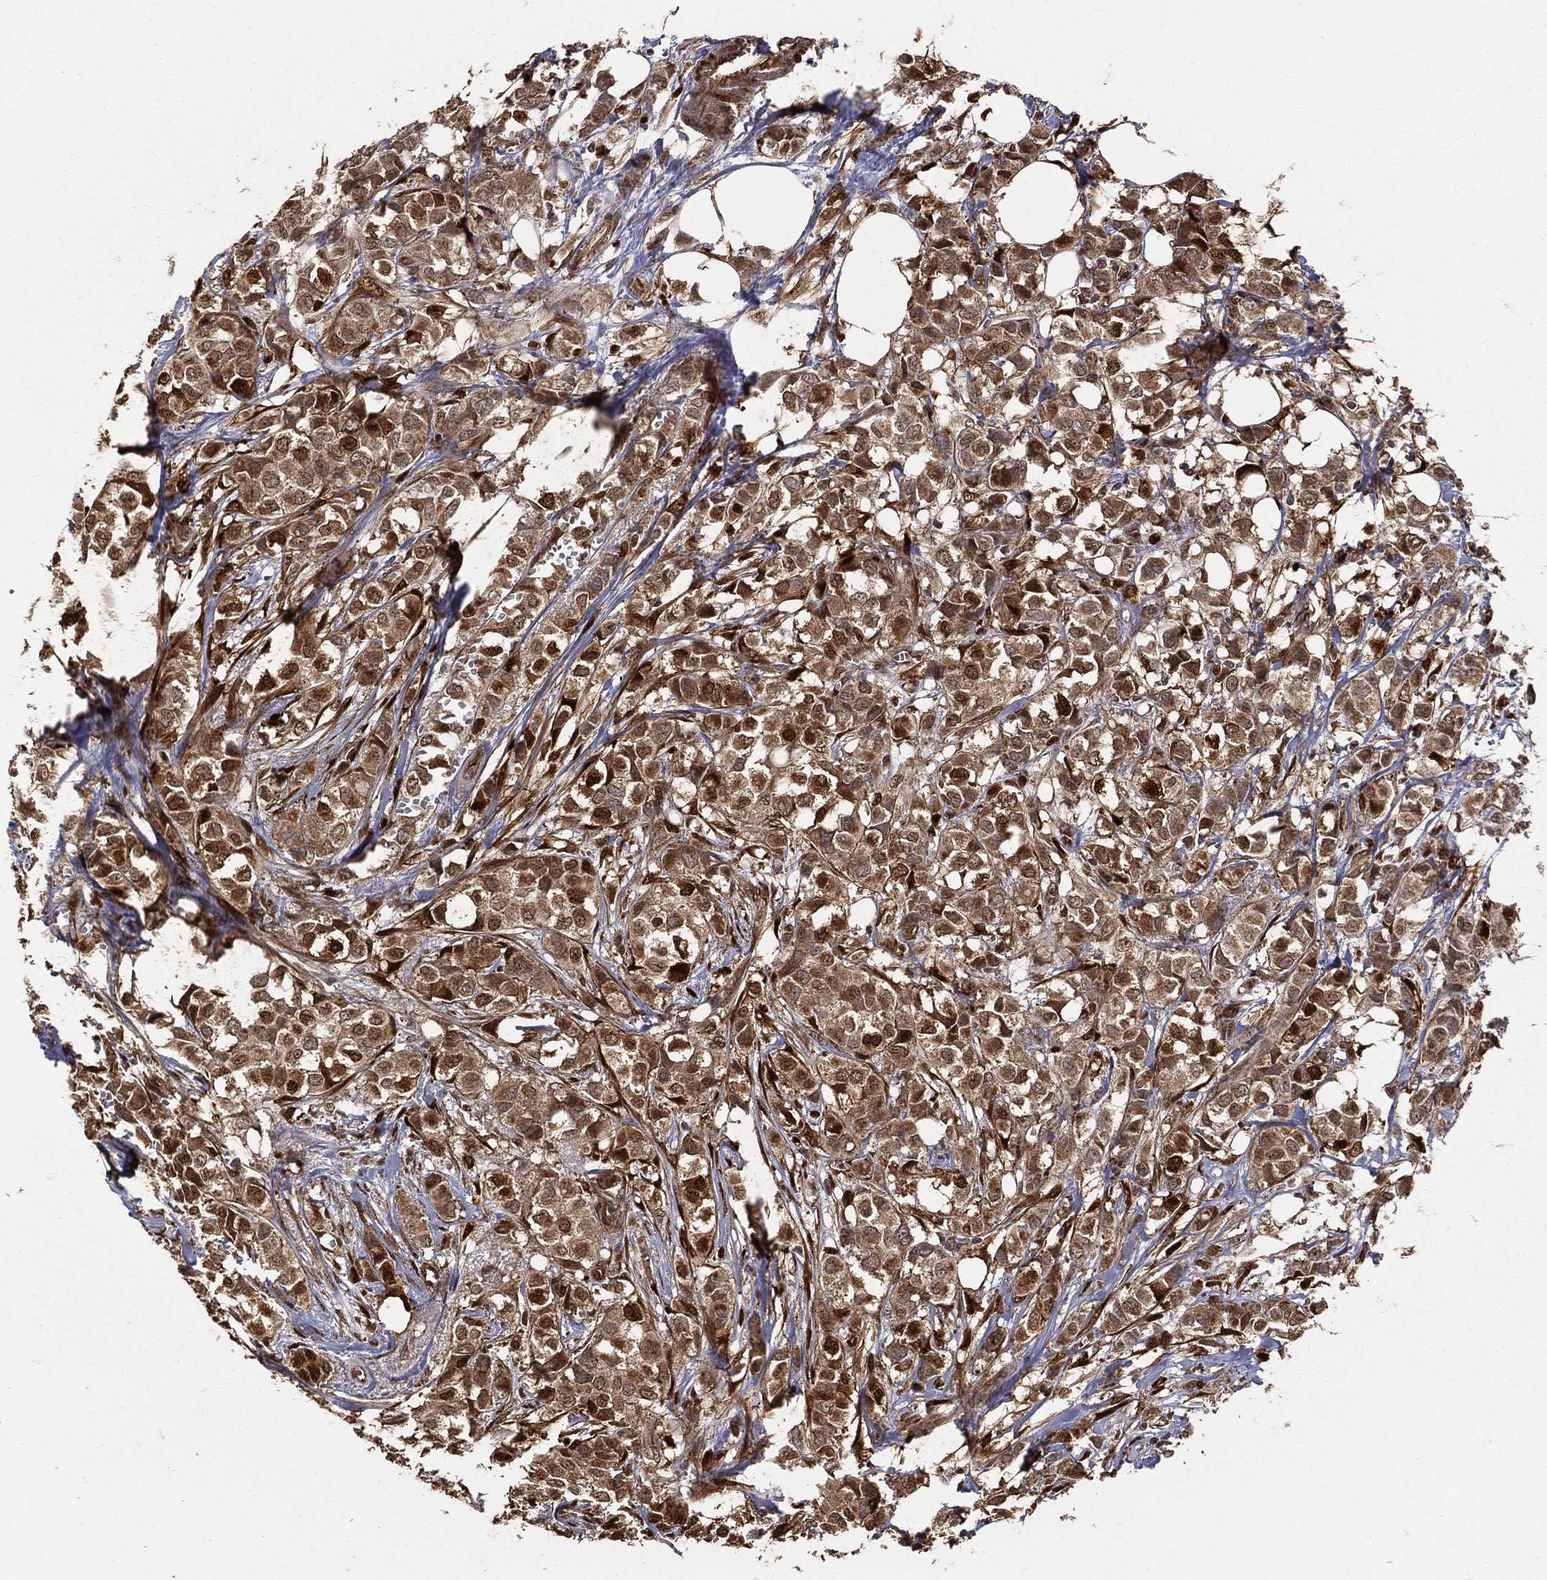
{"staining": {"intensity": "strong", "quantity": "25%-75%", "location": "cytoplasmic/membranous,nuclear"}, "tissue": "breast cancer", "cell_type": "Tumor cells", "image_type": "cancer", "snomed": [{"axis": "morphology", "description": "Duct carcinoma"}, {"axis": "topography", "description": "Breast"}], "caption": "Breast invasive ductal carcinoma stained with DAB (3,3'-diaminobenzidine) IHC exhibits high levels of strong cytoplasmic/membranous and nuclear expression in about 25%-75% of tumor cells.", "gene": "MAPK1", "patient": {"sex": "female", "age": 85}}